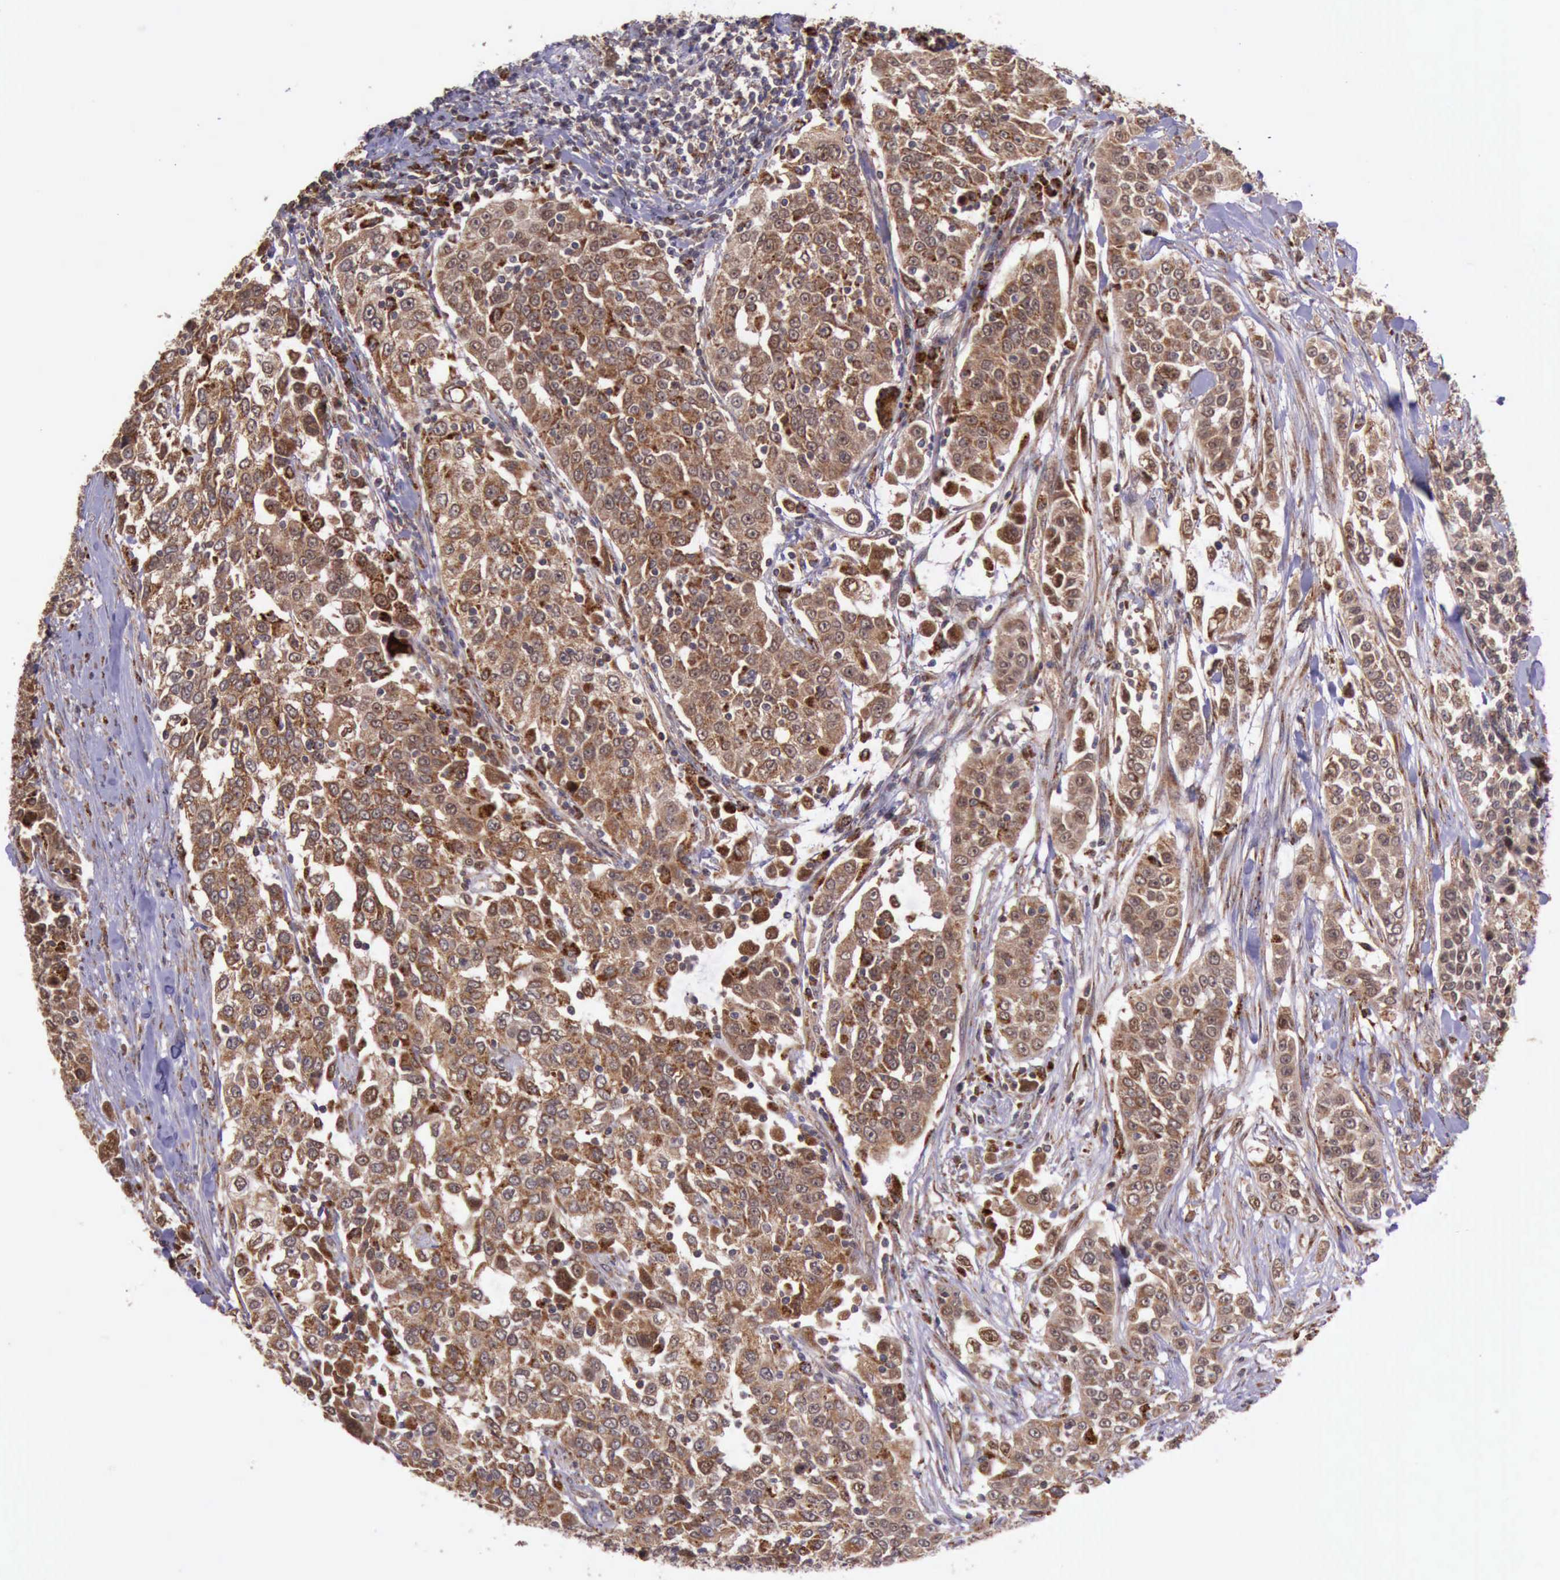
{"staining": {"intensity": "strong", "quantity": ">75%", "location": "cytoplasmic/membranous"}, "tissue": "urothelial cancer", "cell_type": "Tumor cells", "image_type": "cancer", "snomed": [{"axis": "morphology", "description": "Urothelial carcinoma, High grade"}, {"axis": "topography", "description": "Urinary bladder"}], "caption": "There is high levels of strong cytoplasmic/membranous positivity in tumor cells of high-grade urothelial carcinoma, as demonstrated by immunohistochemical staining (brown color).", "gene": "ARMCX3", "patient": {"sex": "female", "age": 80}}